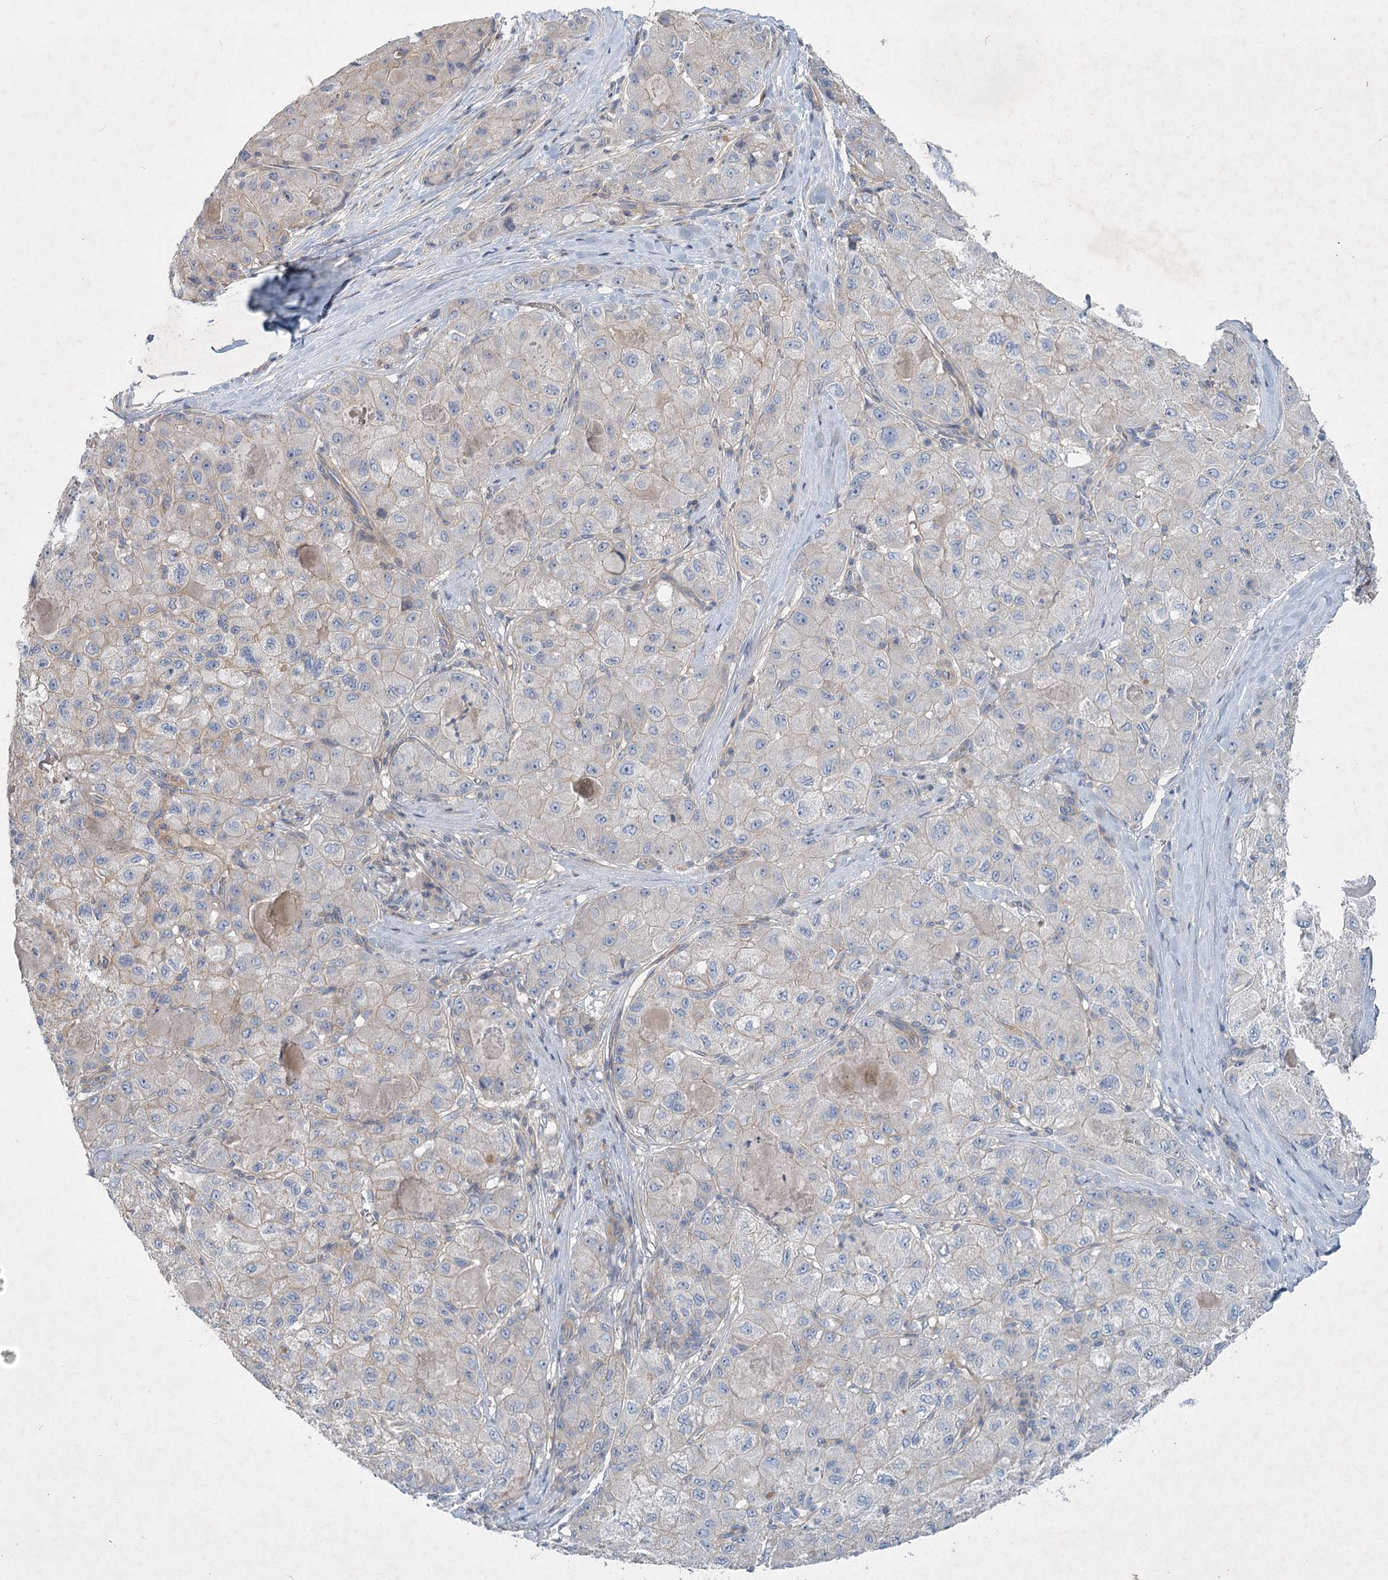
{"staining": {"intensity": "weak", "quantity": "<25%", "location": "cytoplasmic/membranous"}, "tissue": "liver cancer", "cell_type": "Tumor cells", "image_type": "cancer", "snomed": [{"axis": "morphology", "description": "Carcinoma, Hepatocellular, NOS"}, {"axis": "topography", "description": "Liver"}], "caption": "High magnification brightfield microscopy of hepatocellular carcinoma (liver) stained with DAB (brown) and counterstained with hematoxylin (blue): tumor cells show no significant staining.", "gene": "DNMBP", "patient": {"sex": "male", "age": 80}}